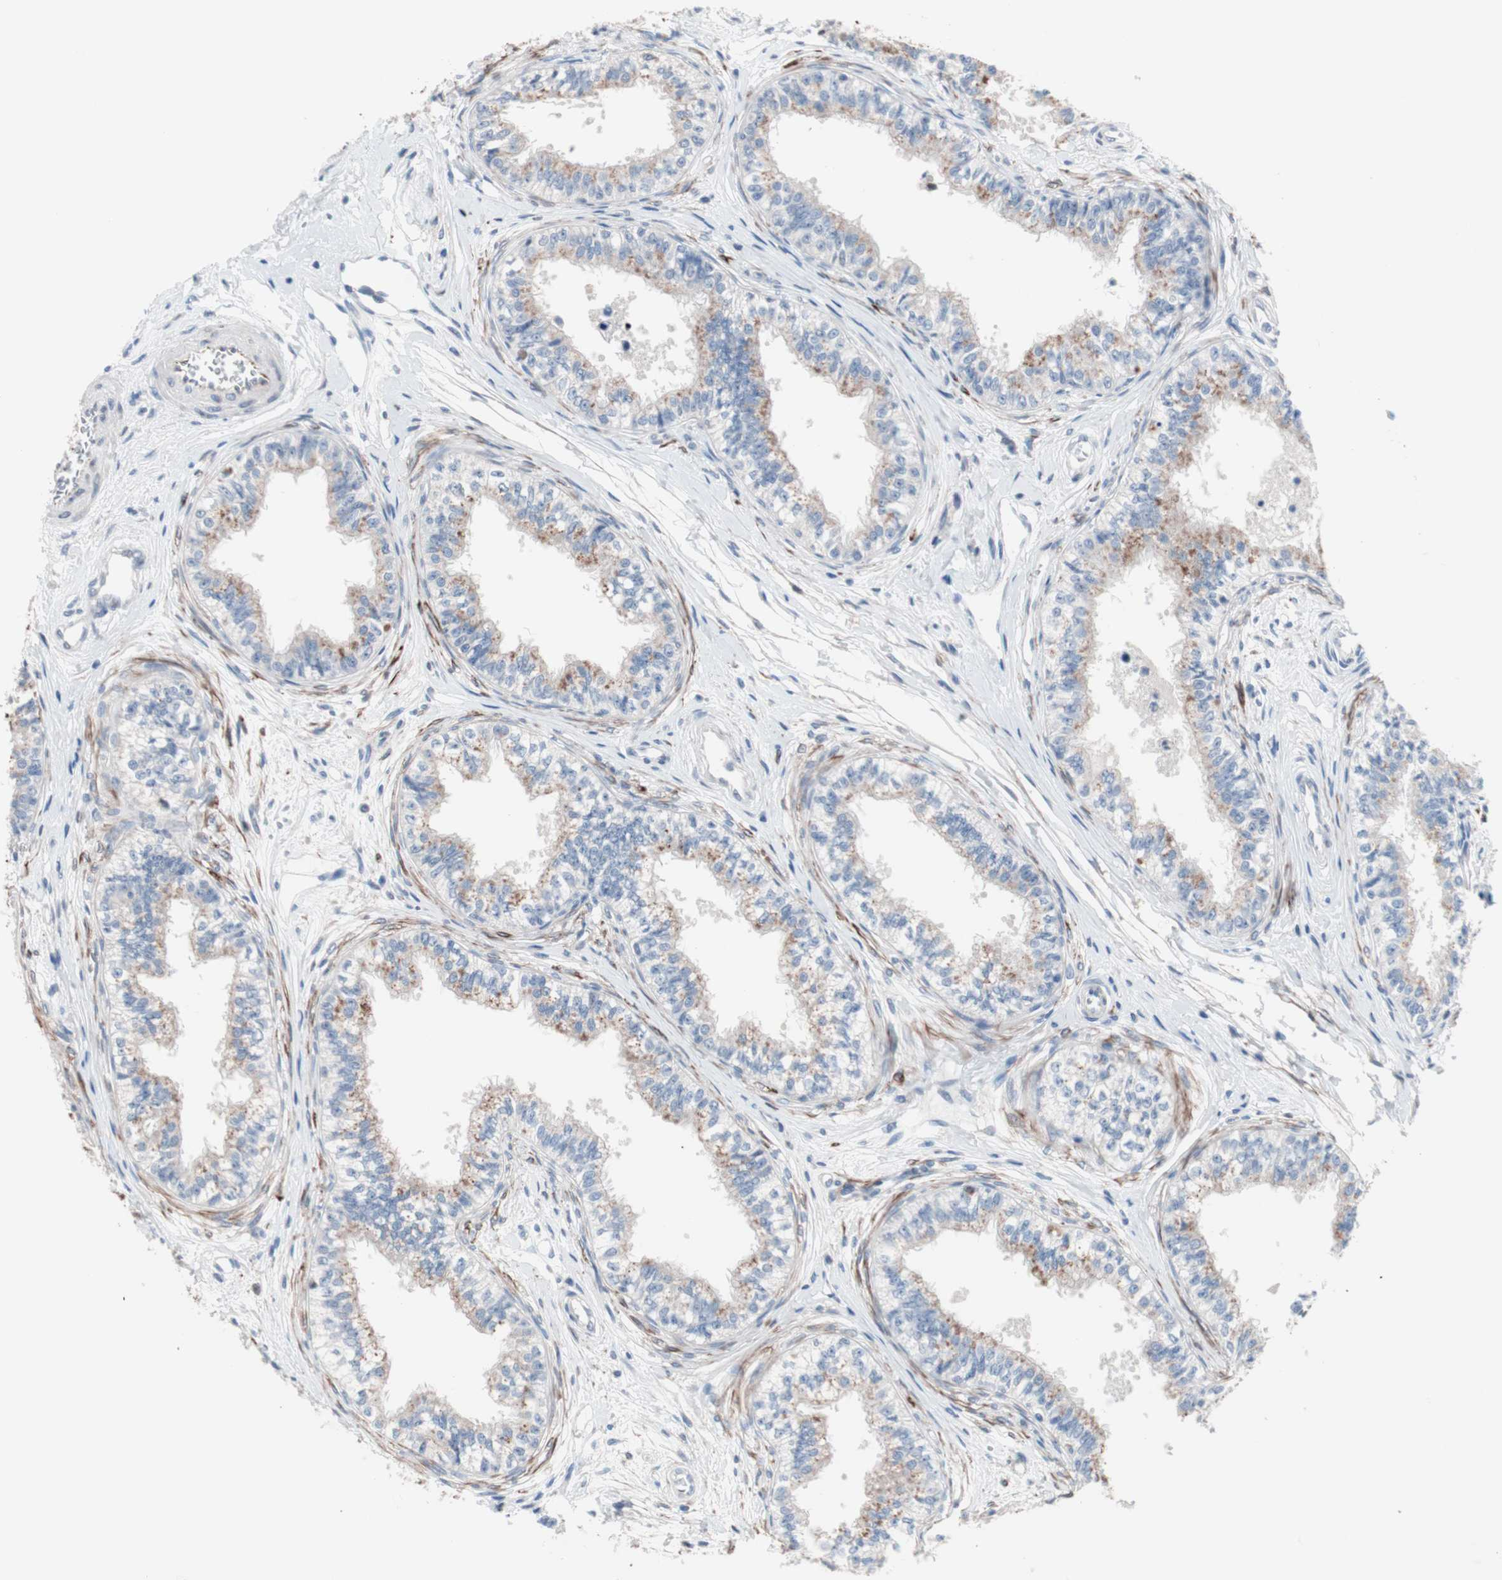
{"staining": {"intensity": "weak", "quantity": "<25%", "location": "cytoplasmic/membranous"}, "tissue": "epididymis", "cell_type": "Glandular cells", "image_type": "normal", "snomed": [{"axis": "morphology", "description": "Normal tissue, NOS"}, {"axis": "morphology", "description": "Adenocarcinoma, metastatic, NOS"}, {"axis": "topography", "description": "Testis"}, {"axis": "topography", "description": "Epididymis"}], "caption": "IHC of unremarkable human epididymis displays no expression in glandular cells. (DAB (3,3'-diaminobenzidine) IHC, high magnification).", "gene": "ULBP1", "patient": {"sex": "male", "age": 26}}